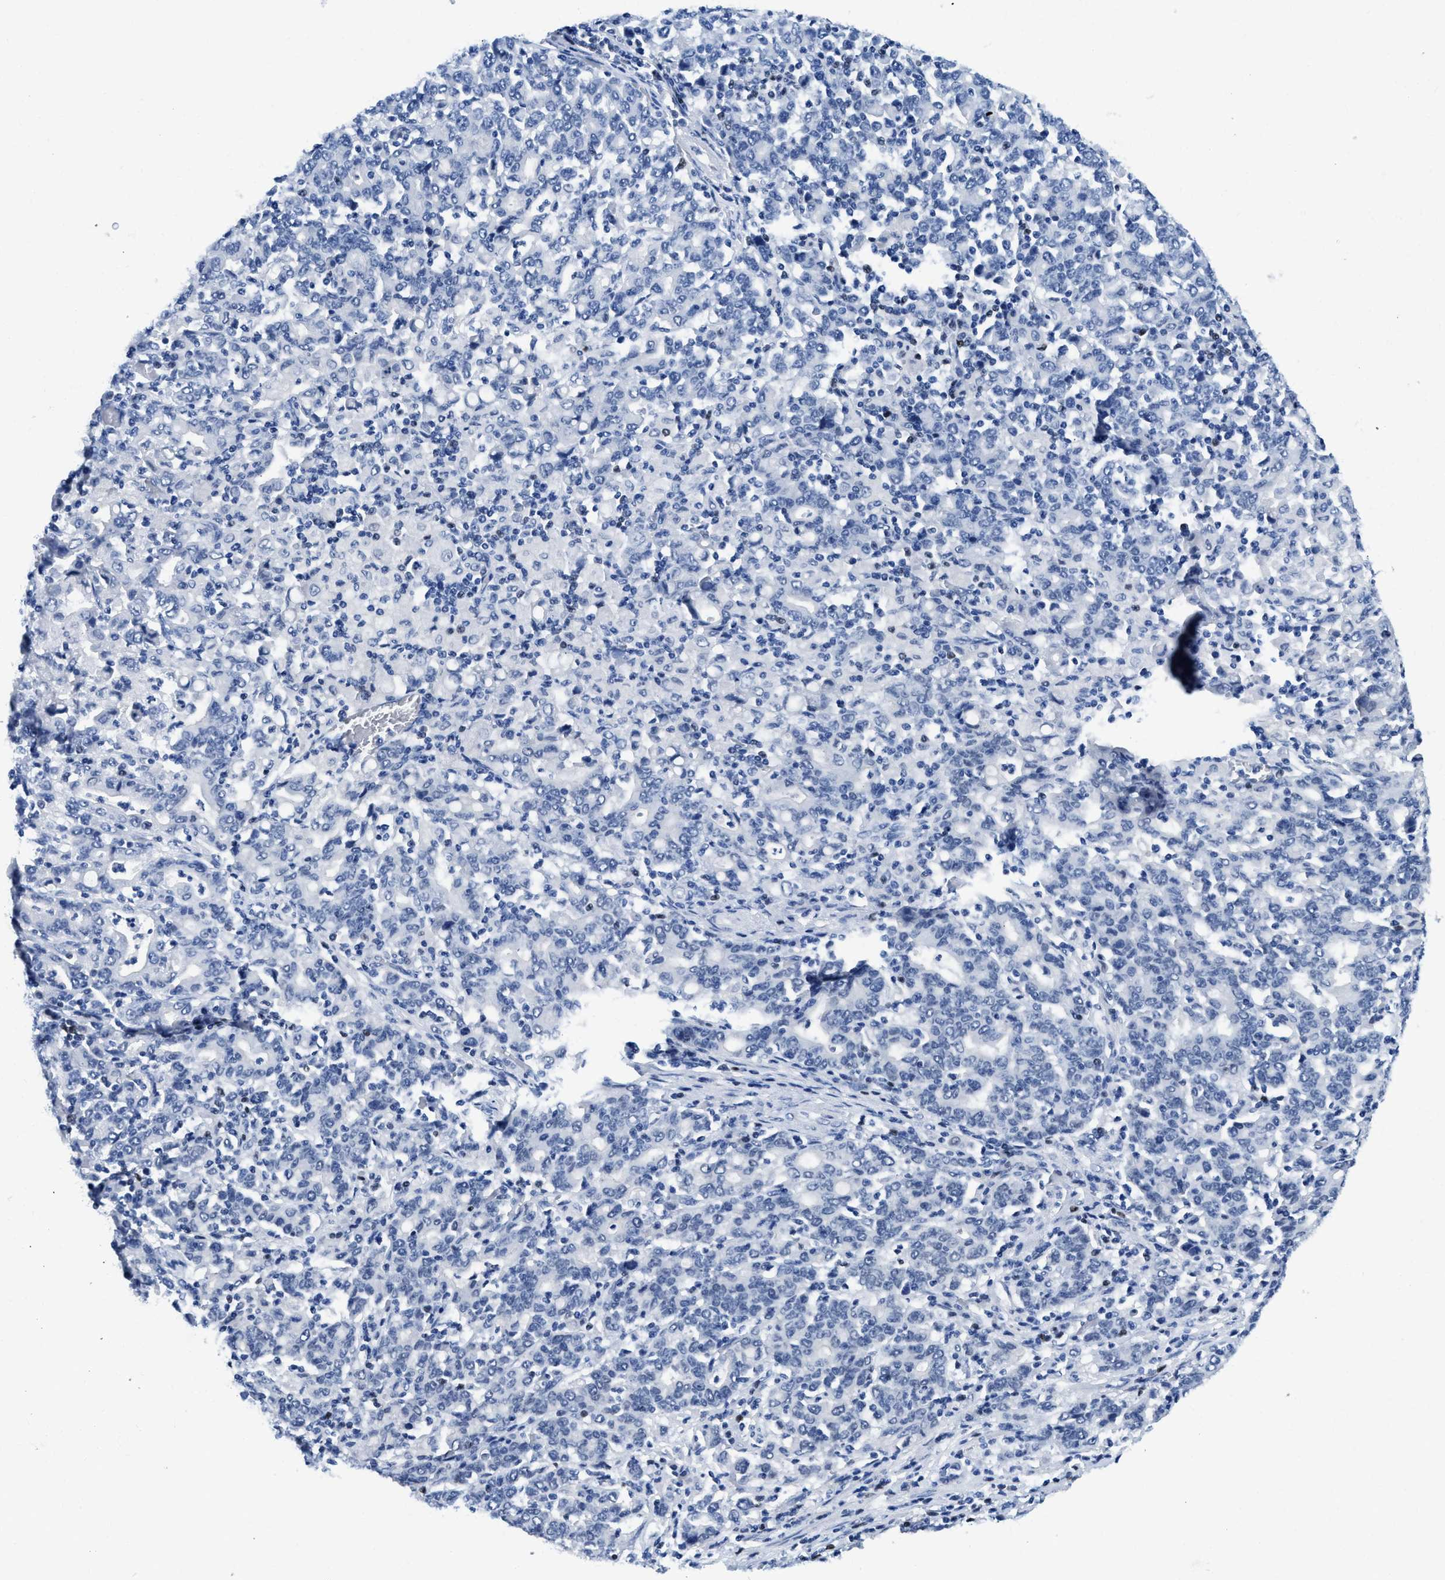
{"staining": {"intensity": "negative", "quantity": "none", "location": "none"}, "tissue": "stomach cancer", "cell_type": "Tumor cells", "image_type": "cancer", "snomed": [{"axis": "morphology", "description": "Adenocarcinoma, NOS"}, {"axis": "topography", "description": "Stomach, upper"}], "caption": "Immunohistochemistry (IHC) of human adenocarcinoma (stomach) displays no staining in tumor cells. (DAB immunohistochemistry (IHC), high magnification).", "gene": "TCF7", "patient": {"sex": "male", "age": 69}}